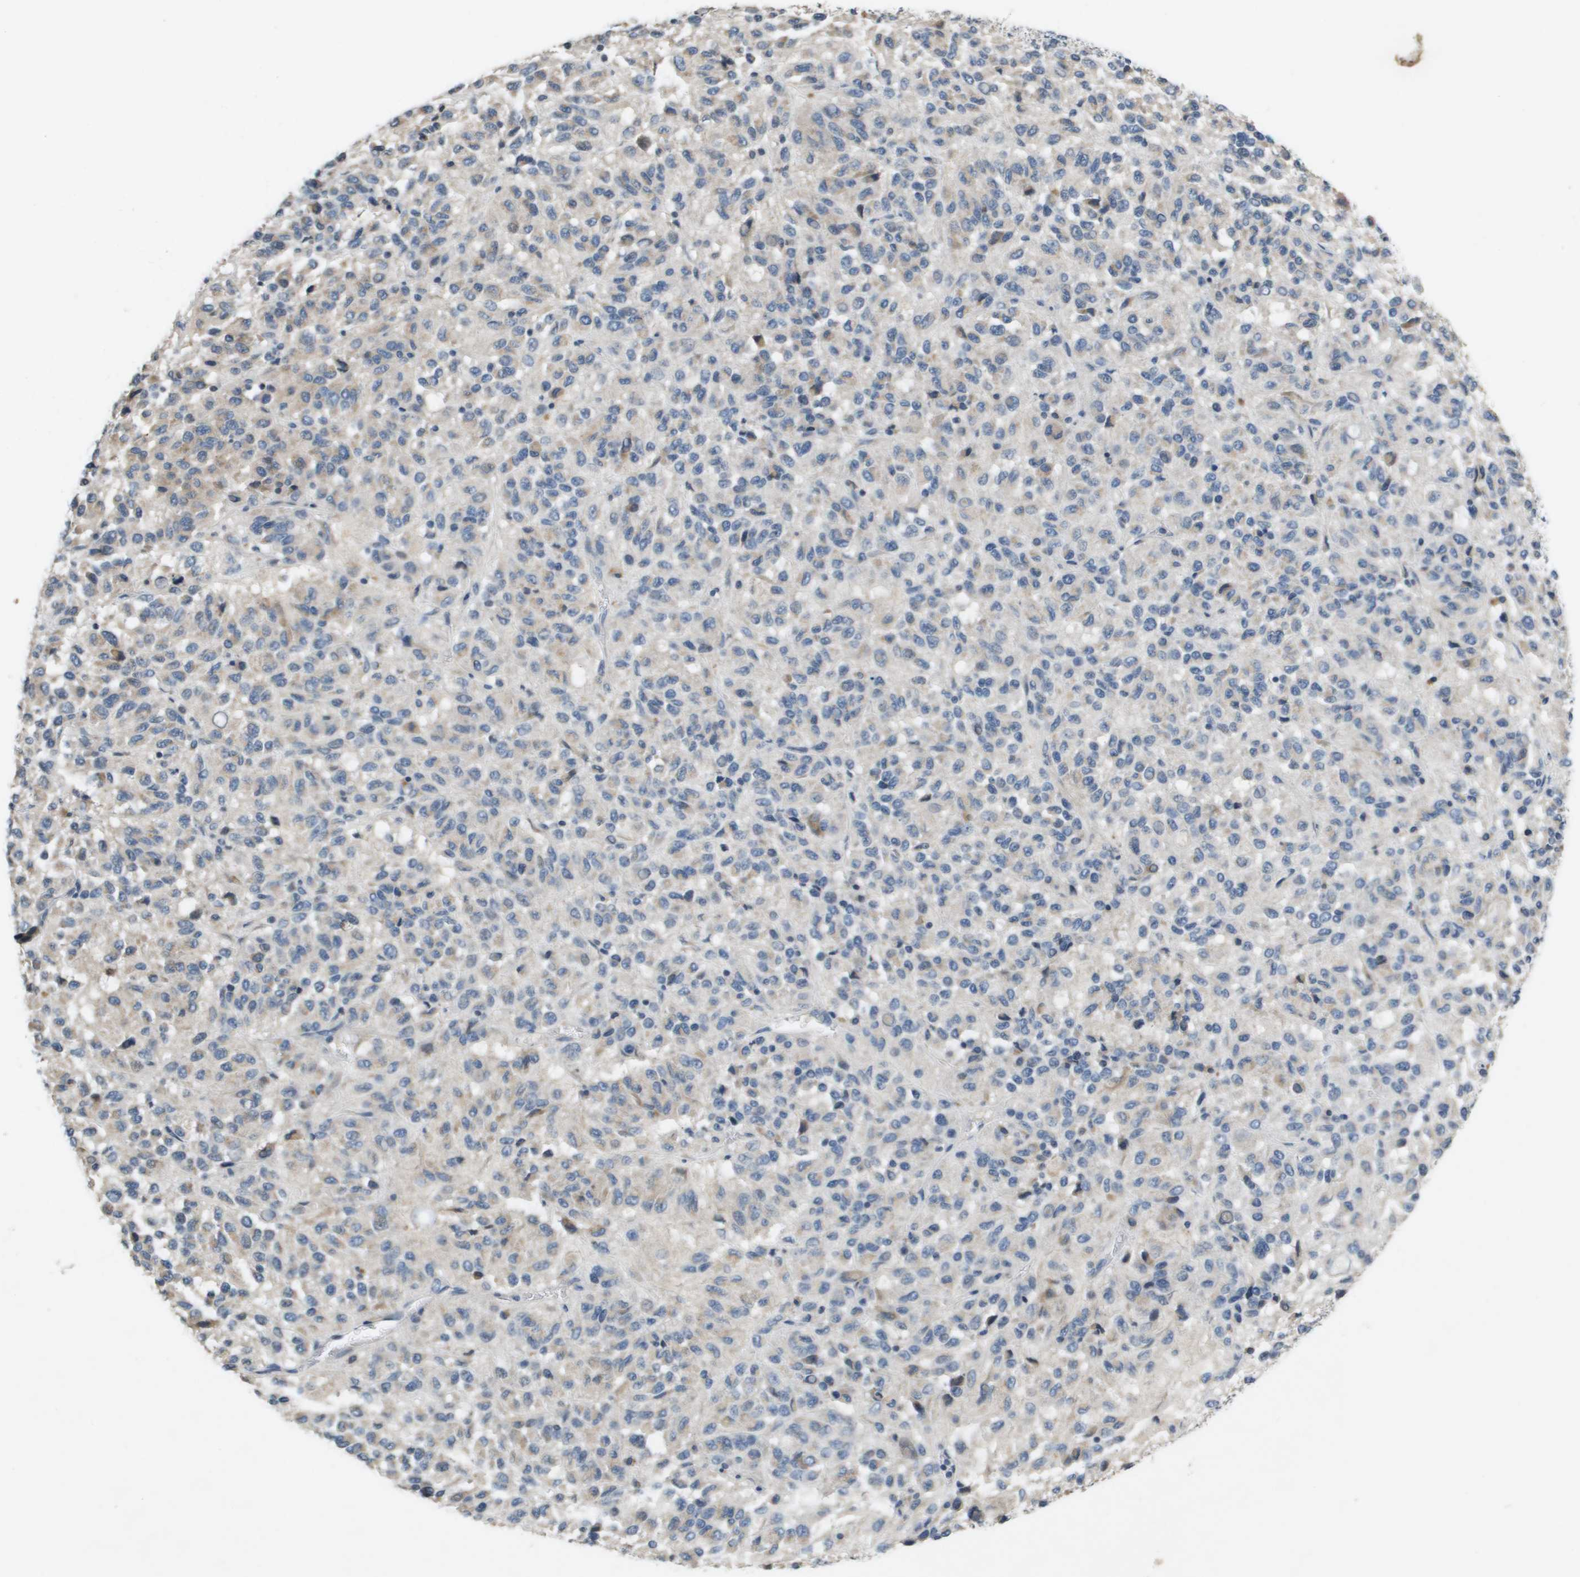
{"staining": {"intensity": "weak", "quantity": "<25%", "location": "cytoplasmic/membranous"}, "tissue": "melanoma", "cell_type": "Tumor cells", "image_type": "cancer", "snomed": [{"axis": "morphology", "description": "Malignant melanoma, Metastatic site"}, {"axis": "topography", "description": "Lung"}], "caption": "The photomicrograph exhibits no significant expression in tumor cells of melanoma. Nuclei are stained in blue.", "gene": "CAPN11", "patient": {"sex": "male", "age": 64}}